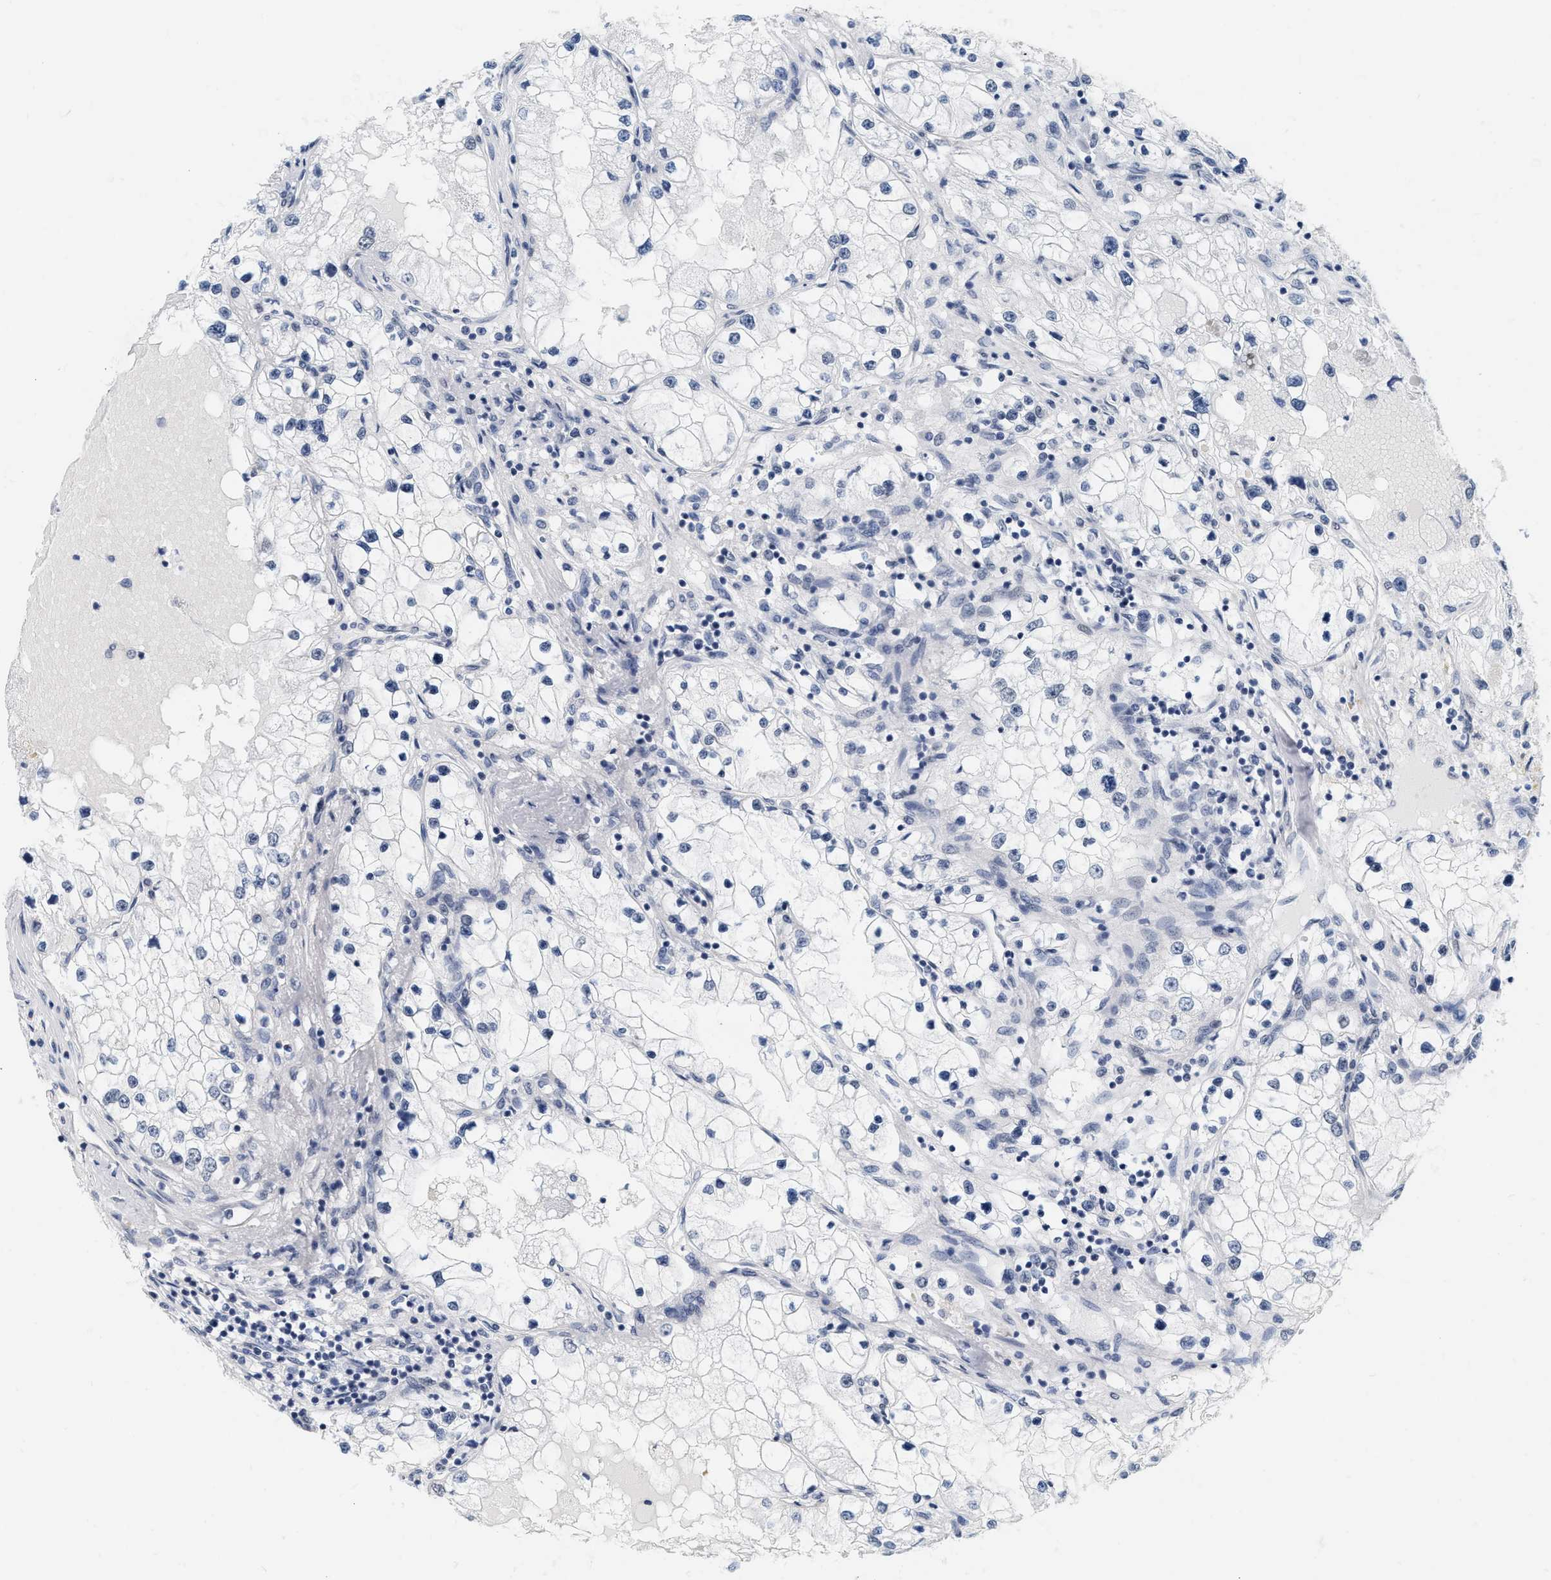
{"staining": {"intensity": "negative", "quantity": "none", "location": "none"}, "tissue": "renal cancer", "cell_type": "Tumor cells", "image_type": "cancer", "snomed": [{"axis": "morphology", "description": "Adenocarcinoma, NOS"}, {"axis": "topography", "description": "Kidney"}], "caption": "Immunohistochemistry (IHC) histopathology image of neoplastic tissue: human renal cancer (adenocarcinoma) stained with DAB (3,3'-diaminobenzidine) shows no significant protein expression in tumor cells.", "gene": "XIRP1", "patient": {"sex": "male", "age": 68}}